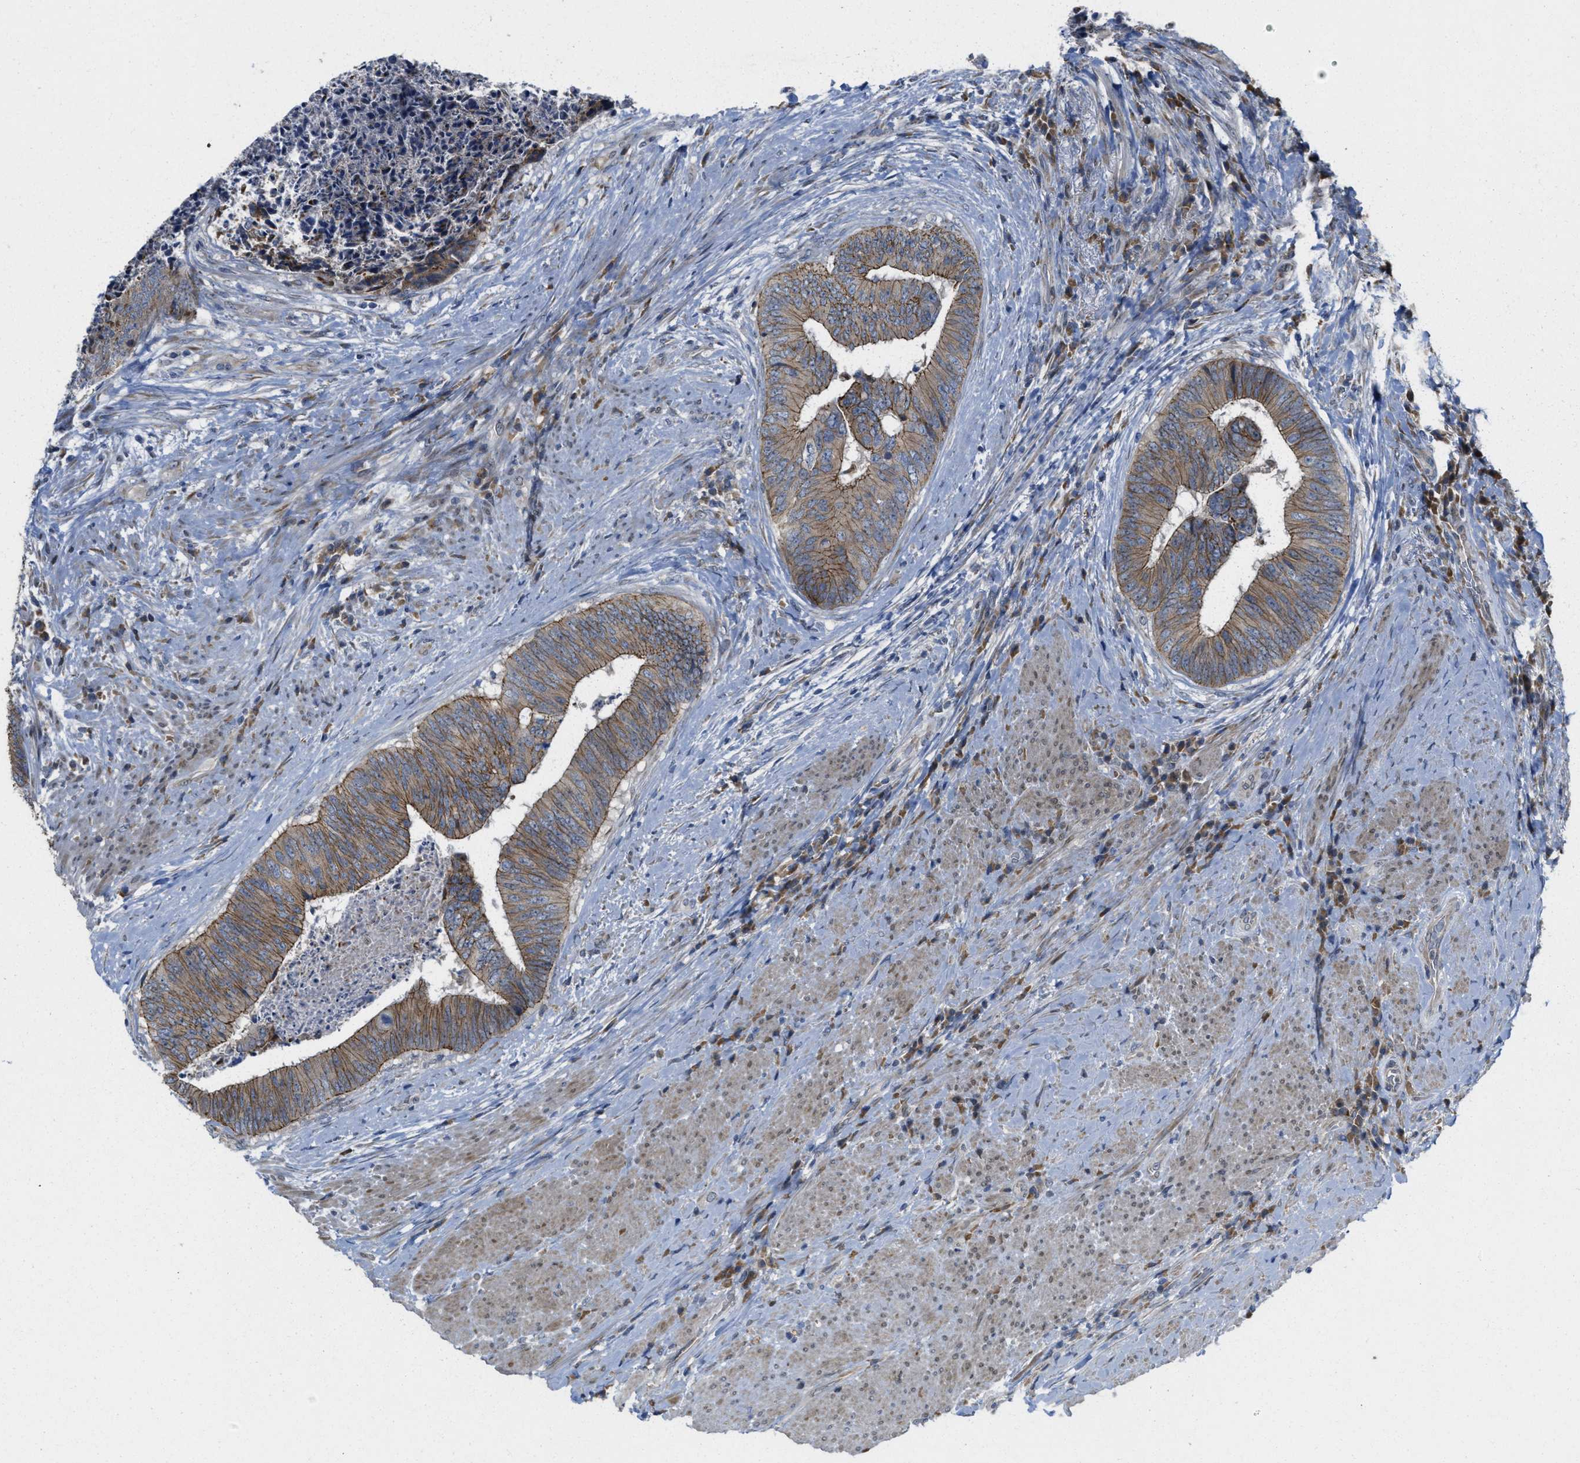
{"staining": {"intensity": "weak", "quantity": "25%-75%", "location": "cytoplasmic/membranous"}, "tissue": "colorectal cancer", "cell_type": "Tumor cells", "image_type": "cancer", "snomed": [{"axis": "morphology", "description": "Adenocarcinoma, NOS"}, {"axis": "topography", "description": "Rectum"}], "caption": "Colorectal cancer stained with IHC reveals weak cytoplasmic/membranous expression in approximately 25%-75% of tumor cells.", "gene": "CDPF1", "patient": {"sex": "male", "age": 72}}